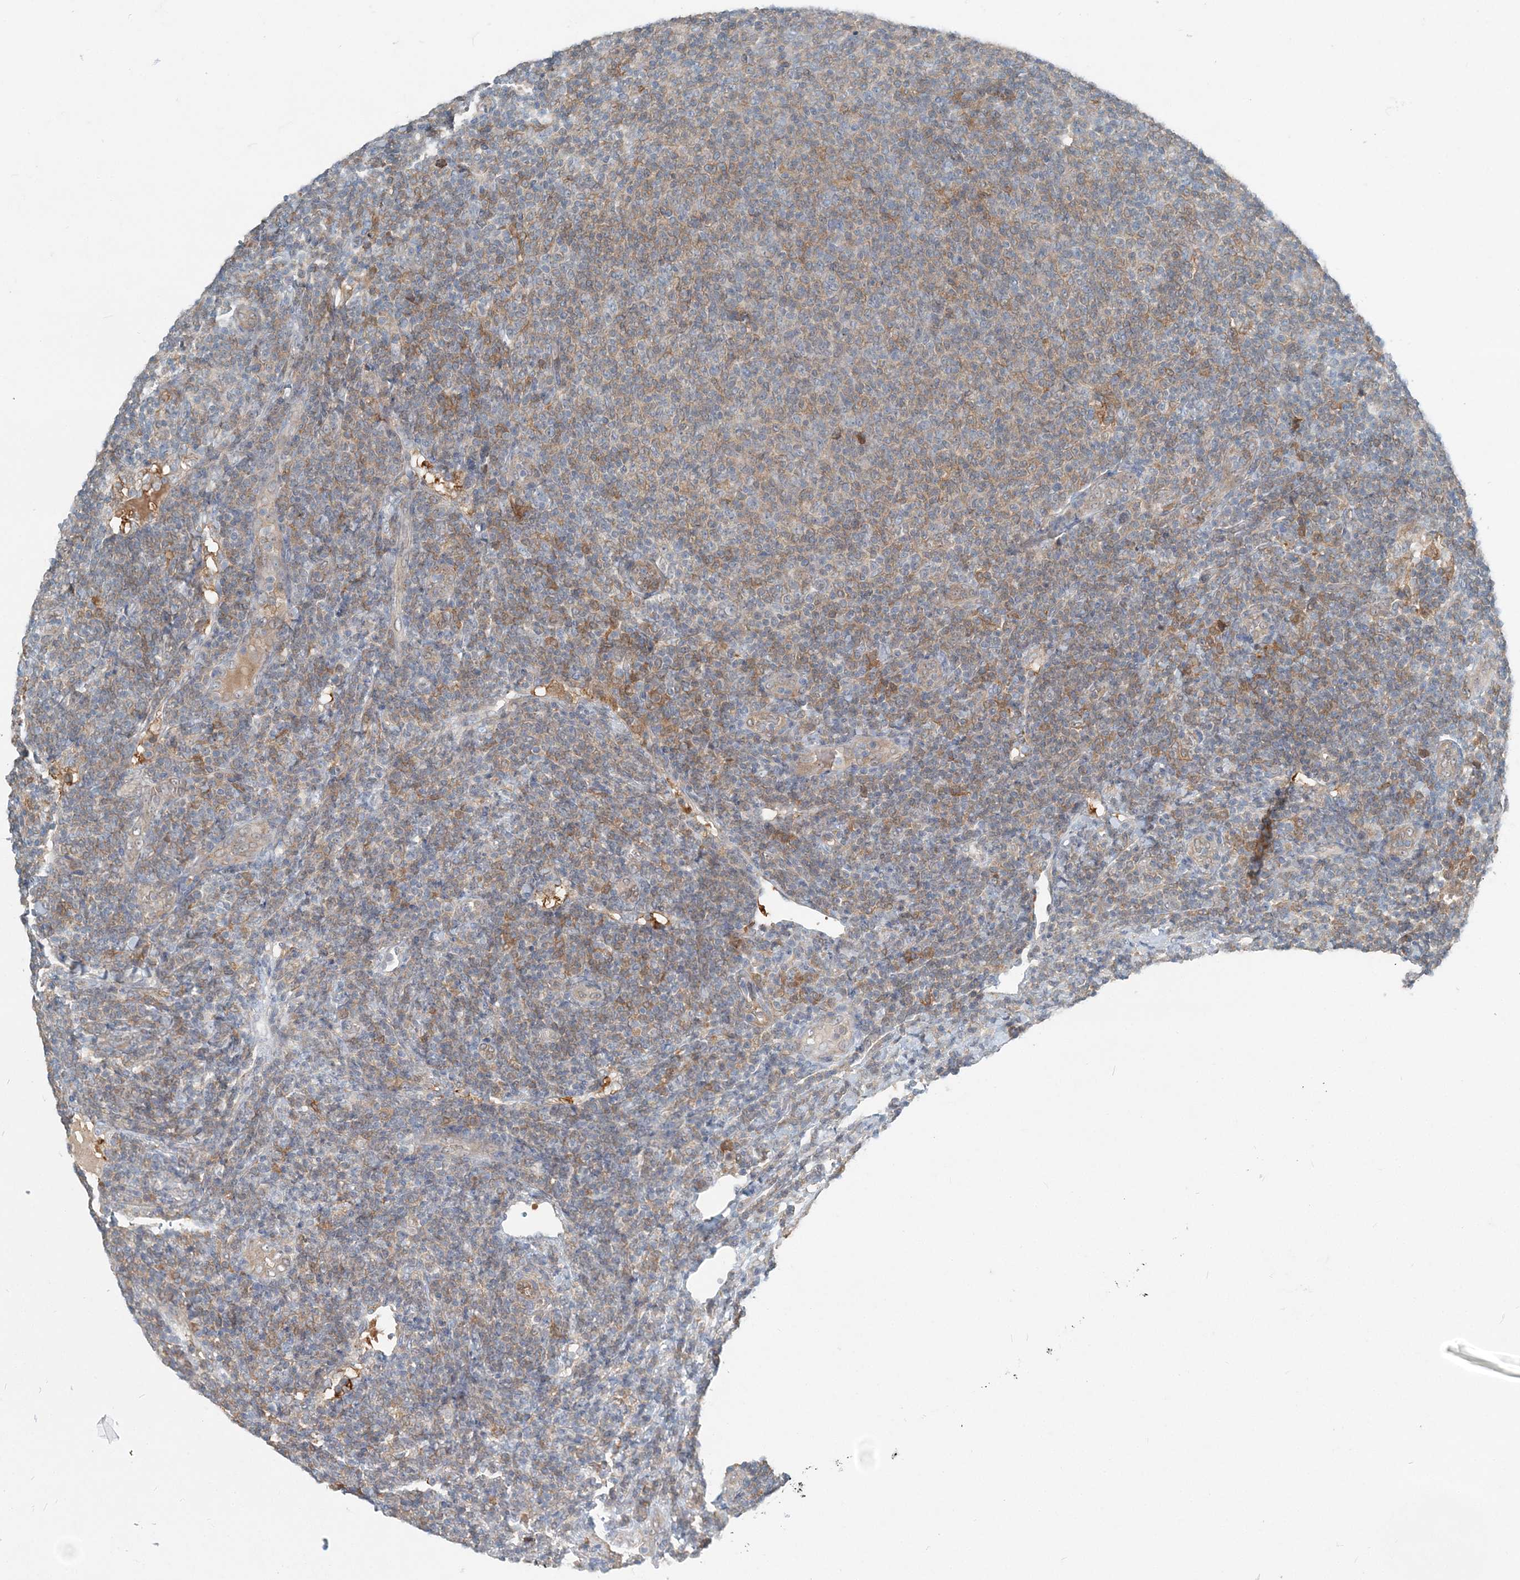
{"staining": {"intensity": "weak", "quantity": "25%-75%", "location": "cytoplasmic/membranous"}, "tissue": "lymphoma", "cell_type": "Tumor cells", "image_type": "cancer", "snomed": [{"axis": "morphology", "description": "Malignant lymphoma, non-Hodgkin's type, Low grade"}, {"axis": "topography", "description": "Lymph node"}], "caption": "The immunohistochemical stain highlights weak cytoplasmic/membranous positivity in tumor cells of lymphoma tissue.", "gene": "ARMH1", "patient": {"sex": "male", "age": 66}}